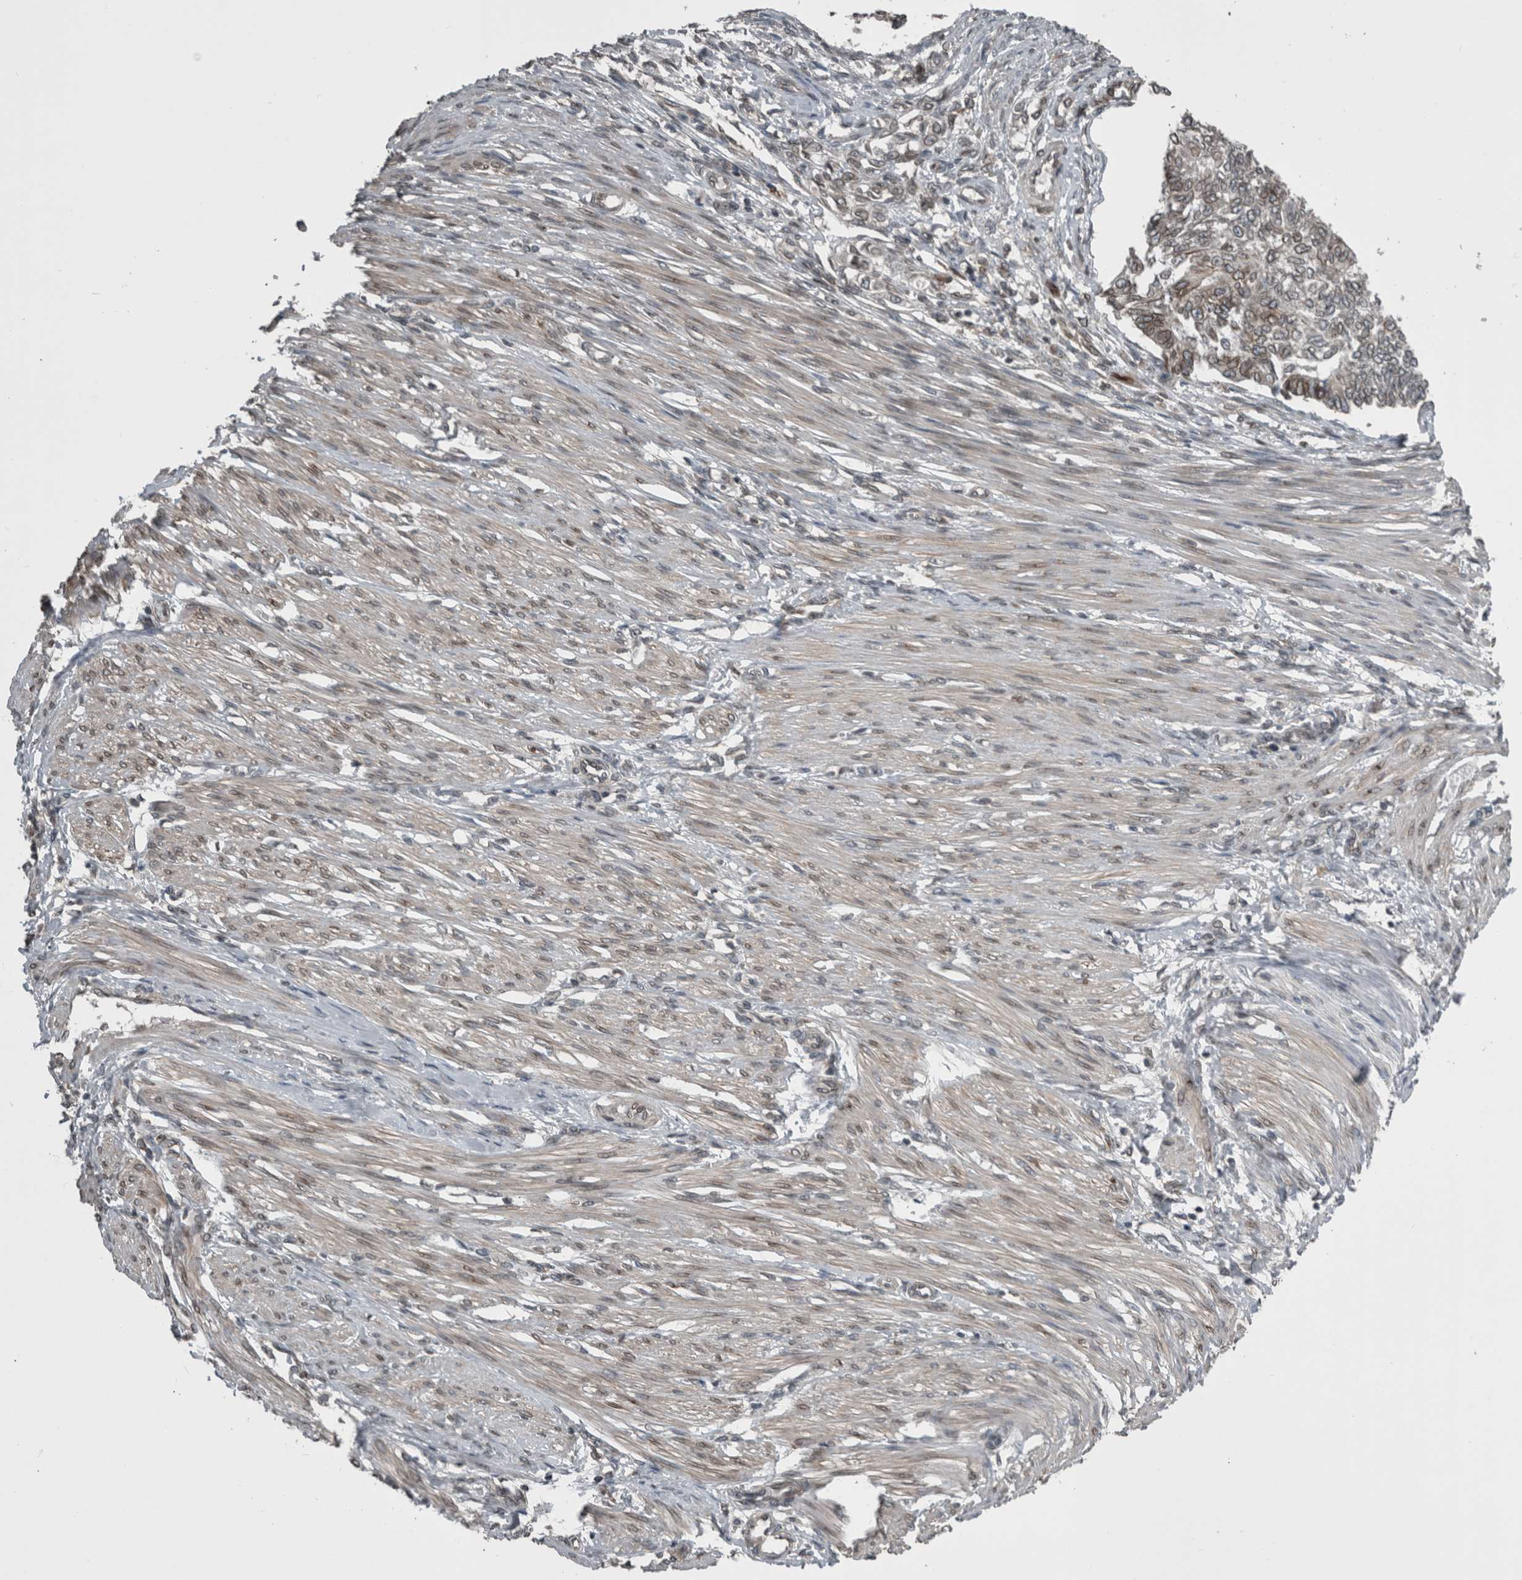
{"staining": {"intensity": "weak", "quantity": ">75%", "location": "cytoplasmic/membranous,nuclear"}, "tissue": "endometrial cancer", "cell_type": "Tumor cells", "image_type": "cancer", "snomed": [{"axis": "morphology", "description": "Adenocarcinoma, NOS"}, {"axis": "topography", "description": "Endometrium"}], "caption": "IHC image of adenocarcinoma (endometrial) stained for a protein (brown), which demonstrates low levels of weak cytoplasmic/membranous and nuclear expression in about >75% of tumor cells.", "gene": "RANBP2", "patient": {"sex": "female", "age": 32}}